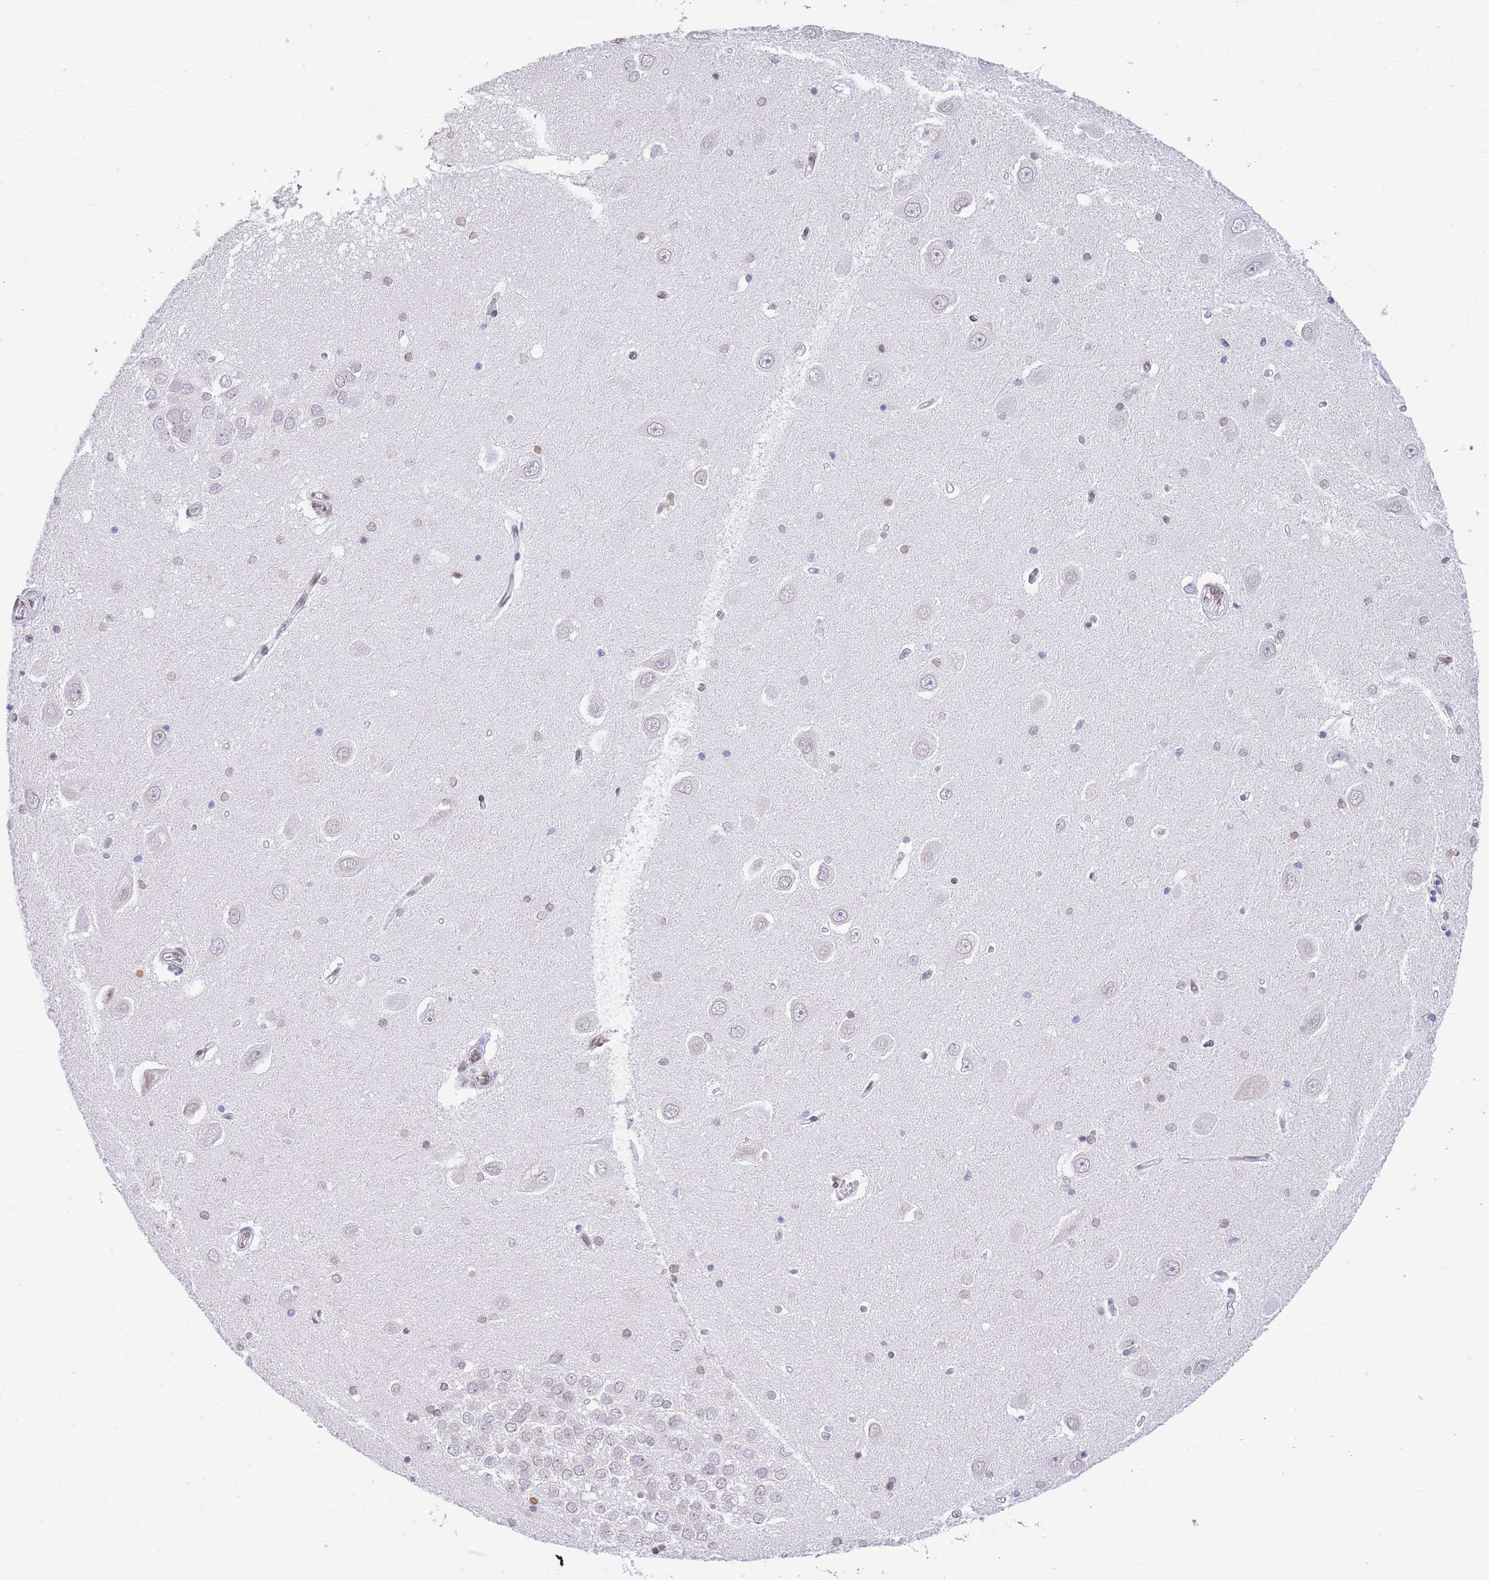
{"staining": {"intensity": "weak", "quantity": "<25%", "location": "nuclear"}, "tissue": "hippocampus", "cell_type": "Glial cells", "image_type": "normal", "snomed": [{"axis": "morphology", "description": "Normal tissue, NOS"}, {"axis": "topography", "description": "Hippocampus"}], "caption": "DAB immunohistochemical staining of benign hippocampus reveals no significant expression in glial cells.", "gene": "OR10AD1", "patient": {"sex": "male", "age": 45}}